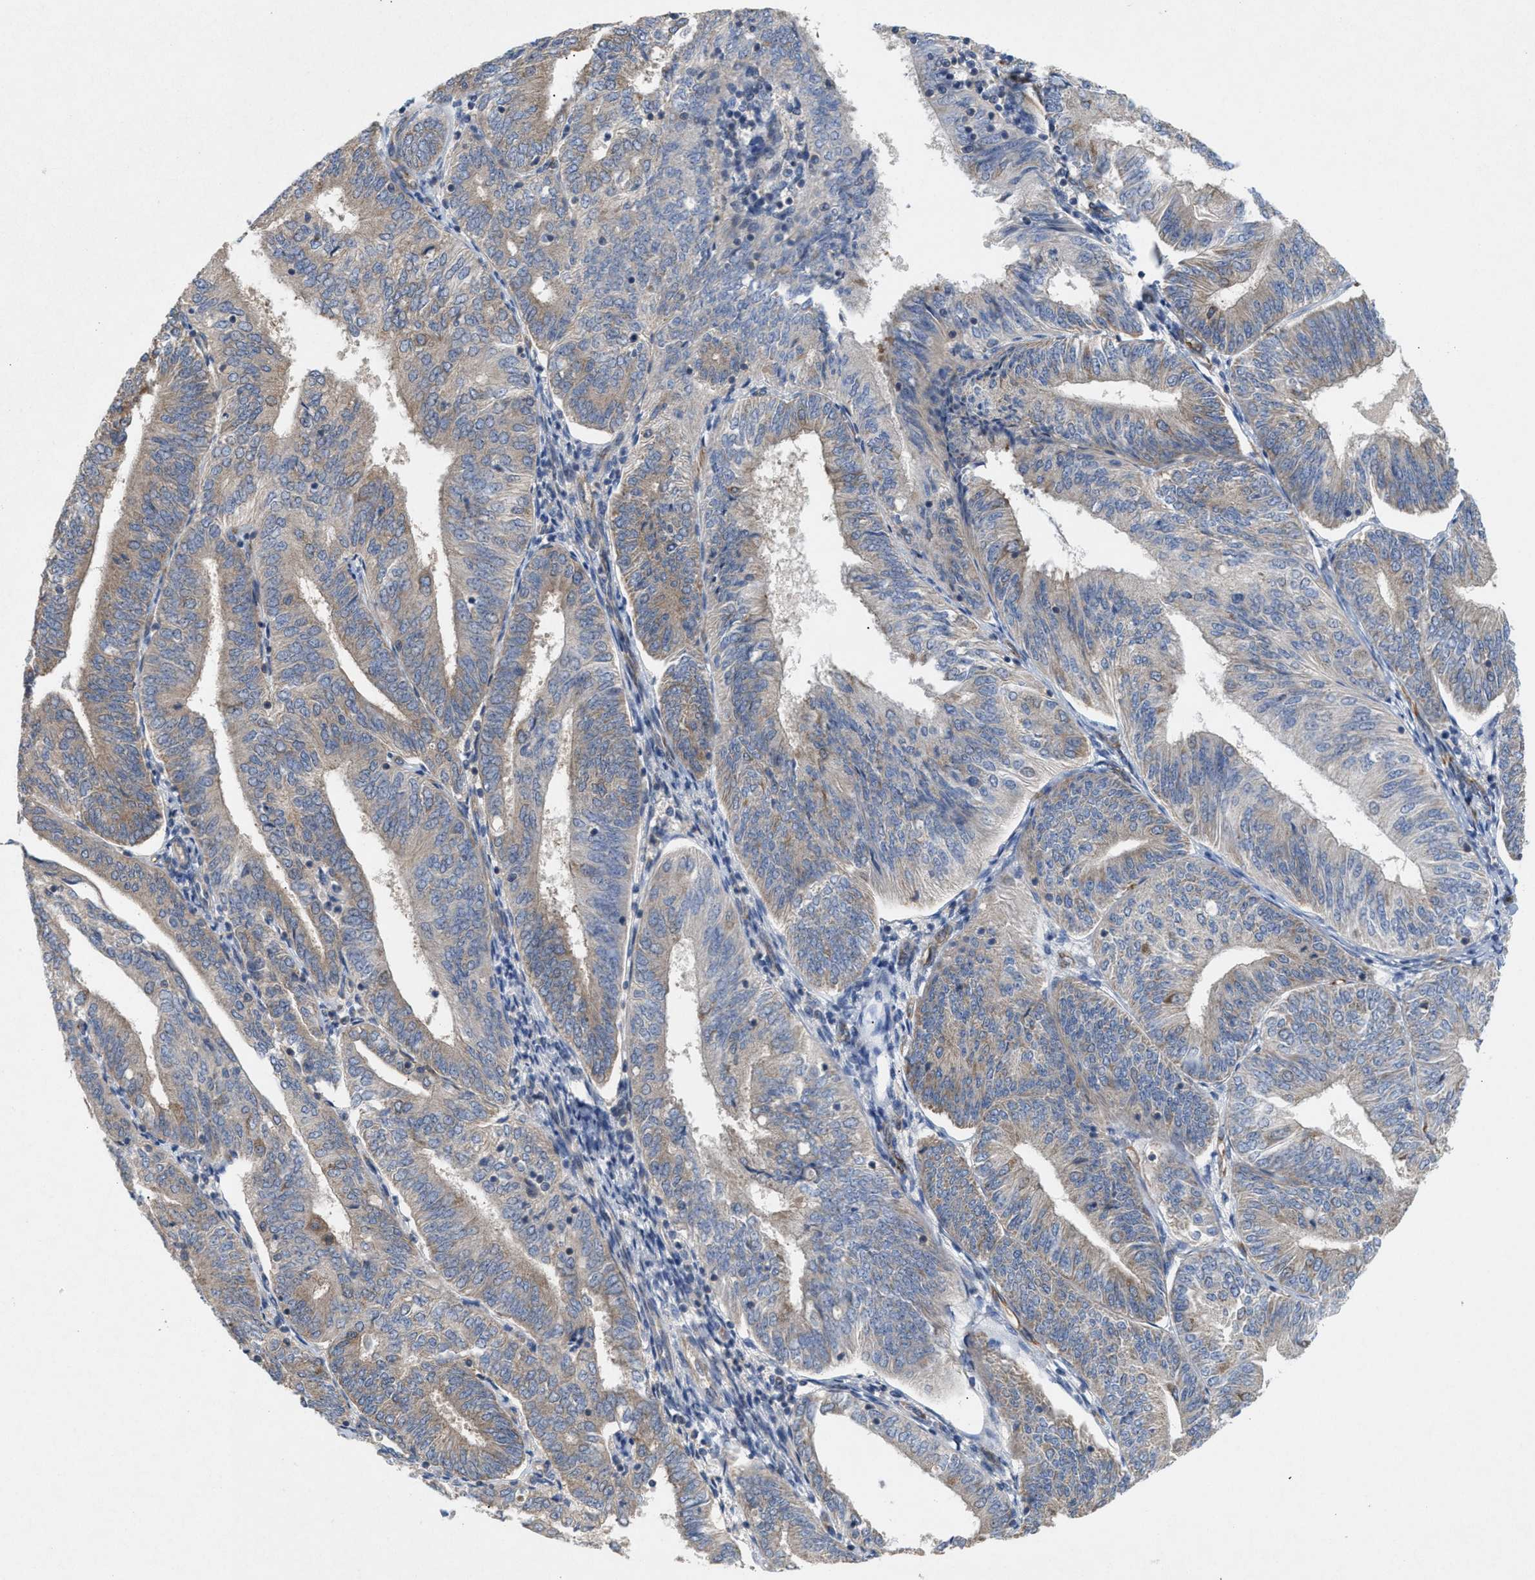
{"staining": {"intensity": "moderate", "quantity": ">75%", "location": "cytoplasmic/membranous"}, "tissue": "endometrial cancer", "cell_type": "Tumor cells", "image_type": "cancer", "snomed": [{"axis": "morphology", "description": "Adenocarcinoma, NOS"}, {"axis": "topography", "description": "Endometrium"}], "caption": "DAB (3,3'-diaminobenzidine) immunohistochemical staining of human endometrial cancer shows moderate cytoplasmic/membranous protein expression in about >75% of tumor cells. The staining was performed using DAB, with brown indicating positive protein expression. Nuclei are stained blue with hematoxylin.", "gene": "UBAP2", "patient": {"sex": "female", "age": 58}}